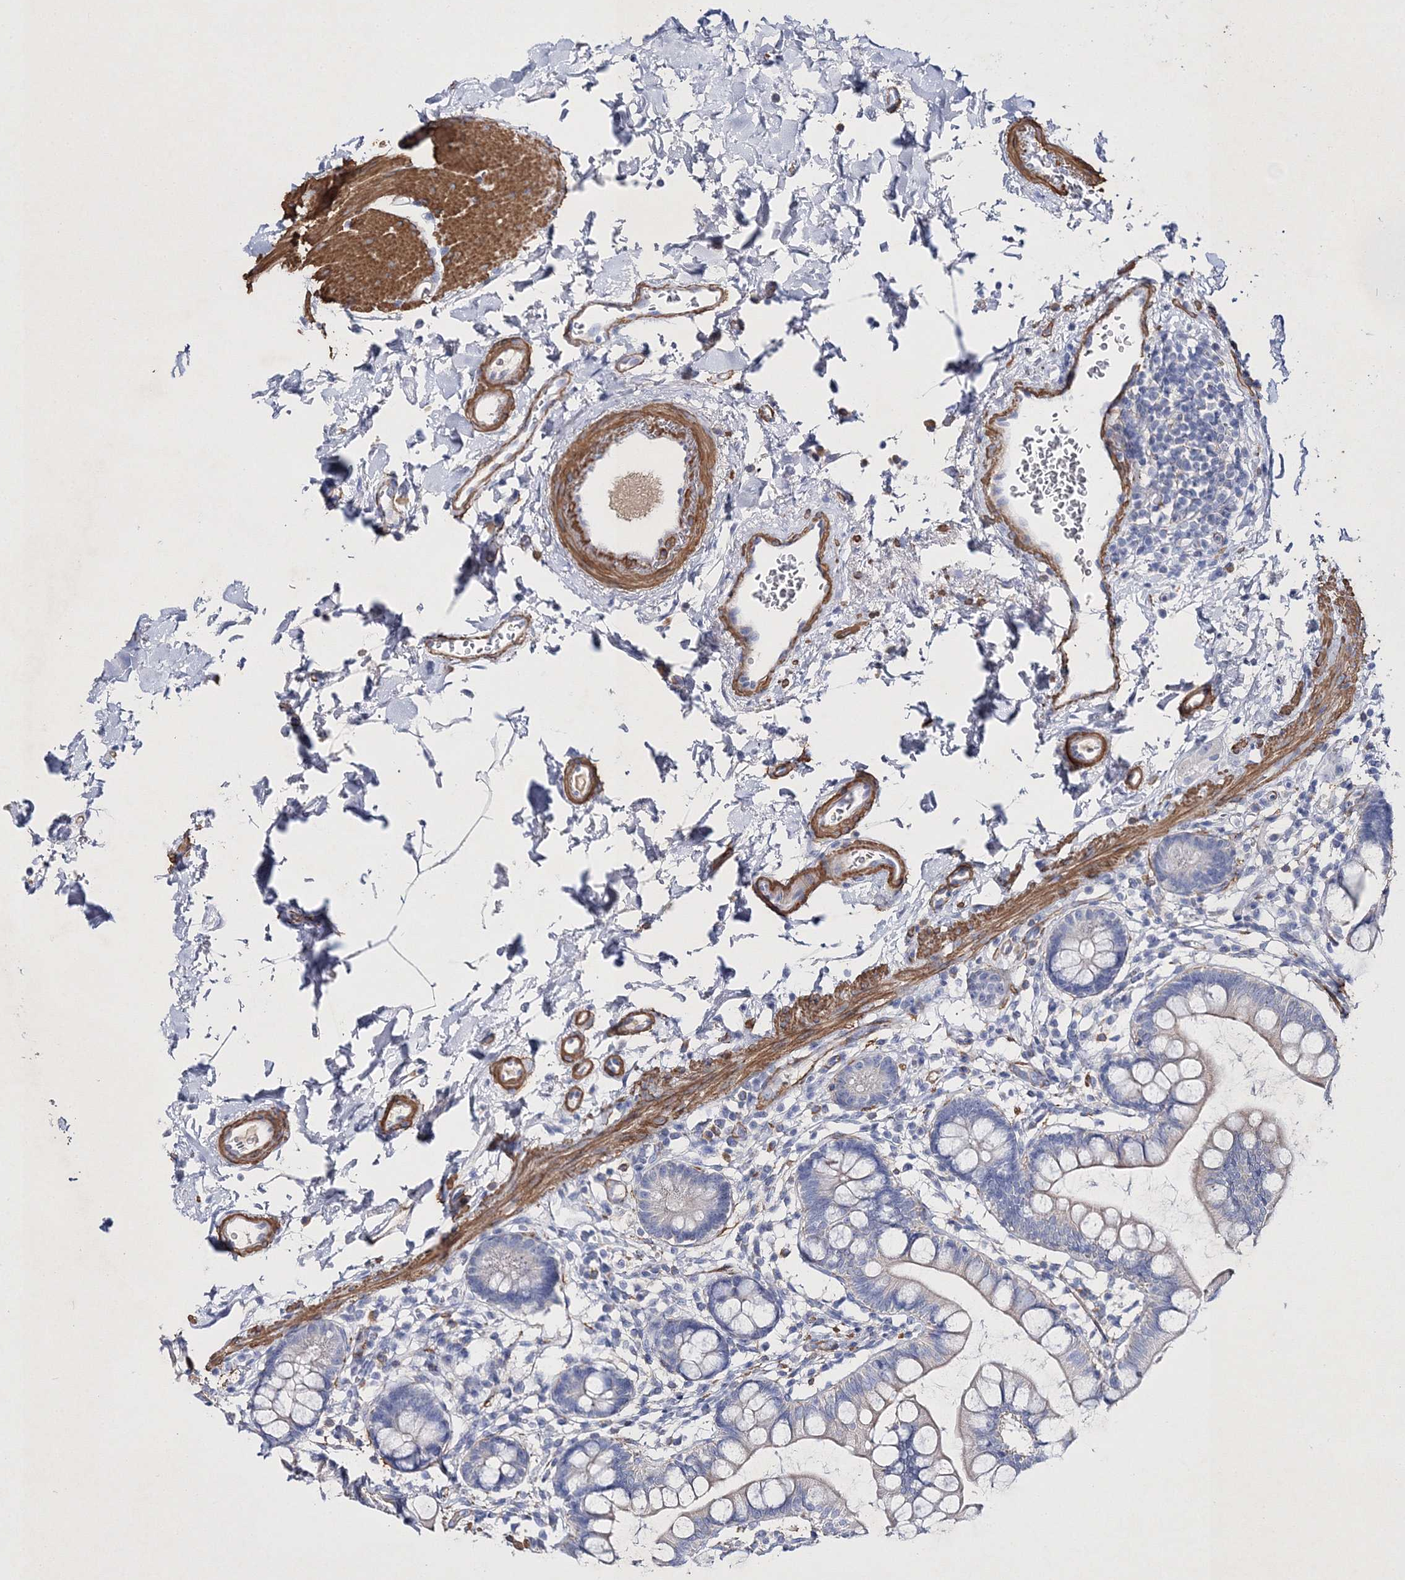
{"staining": {"intensity": "negative", "quantity": "none", "location": "none"}, "tissue": "small intestine", "cell_type": "Glandular cells", "image_type": "normal", "snomed": [{"axis": "morphology", "description": "Normal tissue, NOS"}, {"axis": "topography", "description": "Small intestine"}], "caption": "There is no significant staining in glandular cells of small intestine. The staining was performed using DAB (3,3'-diaminobenzidine) to visualize the protein expression in brown, while the nuclei were stained in blue with hematoxylin (Magnification: 20x).", "gene": "RTN2", "patient": {"sex": "female", "age": 84}}